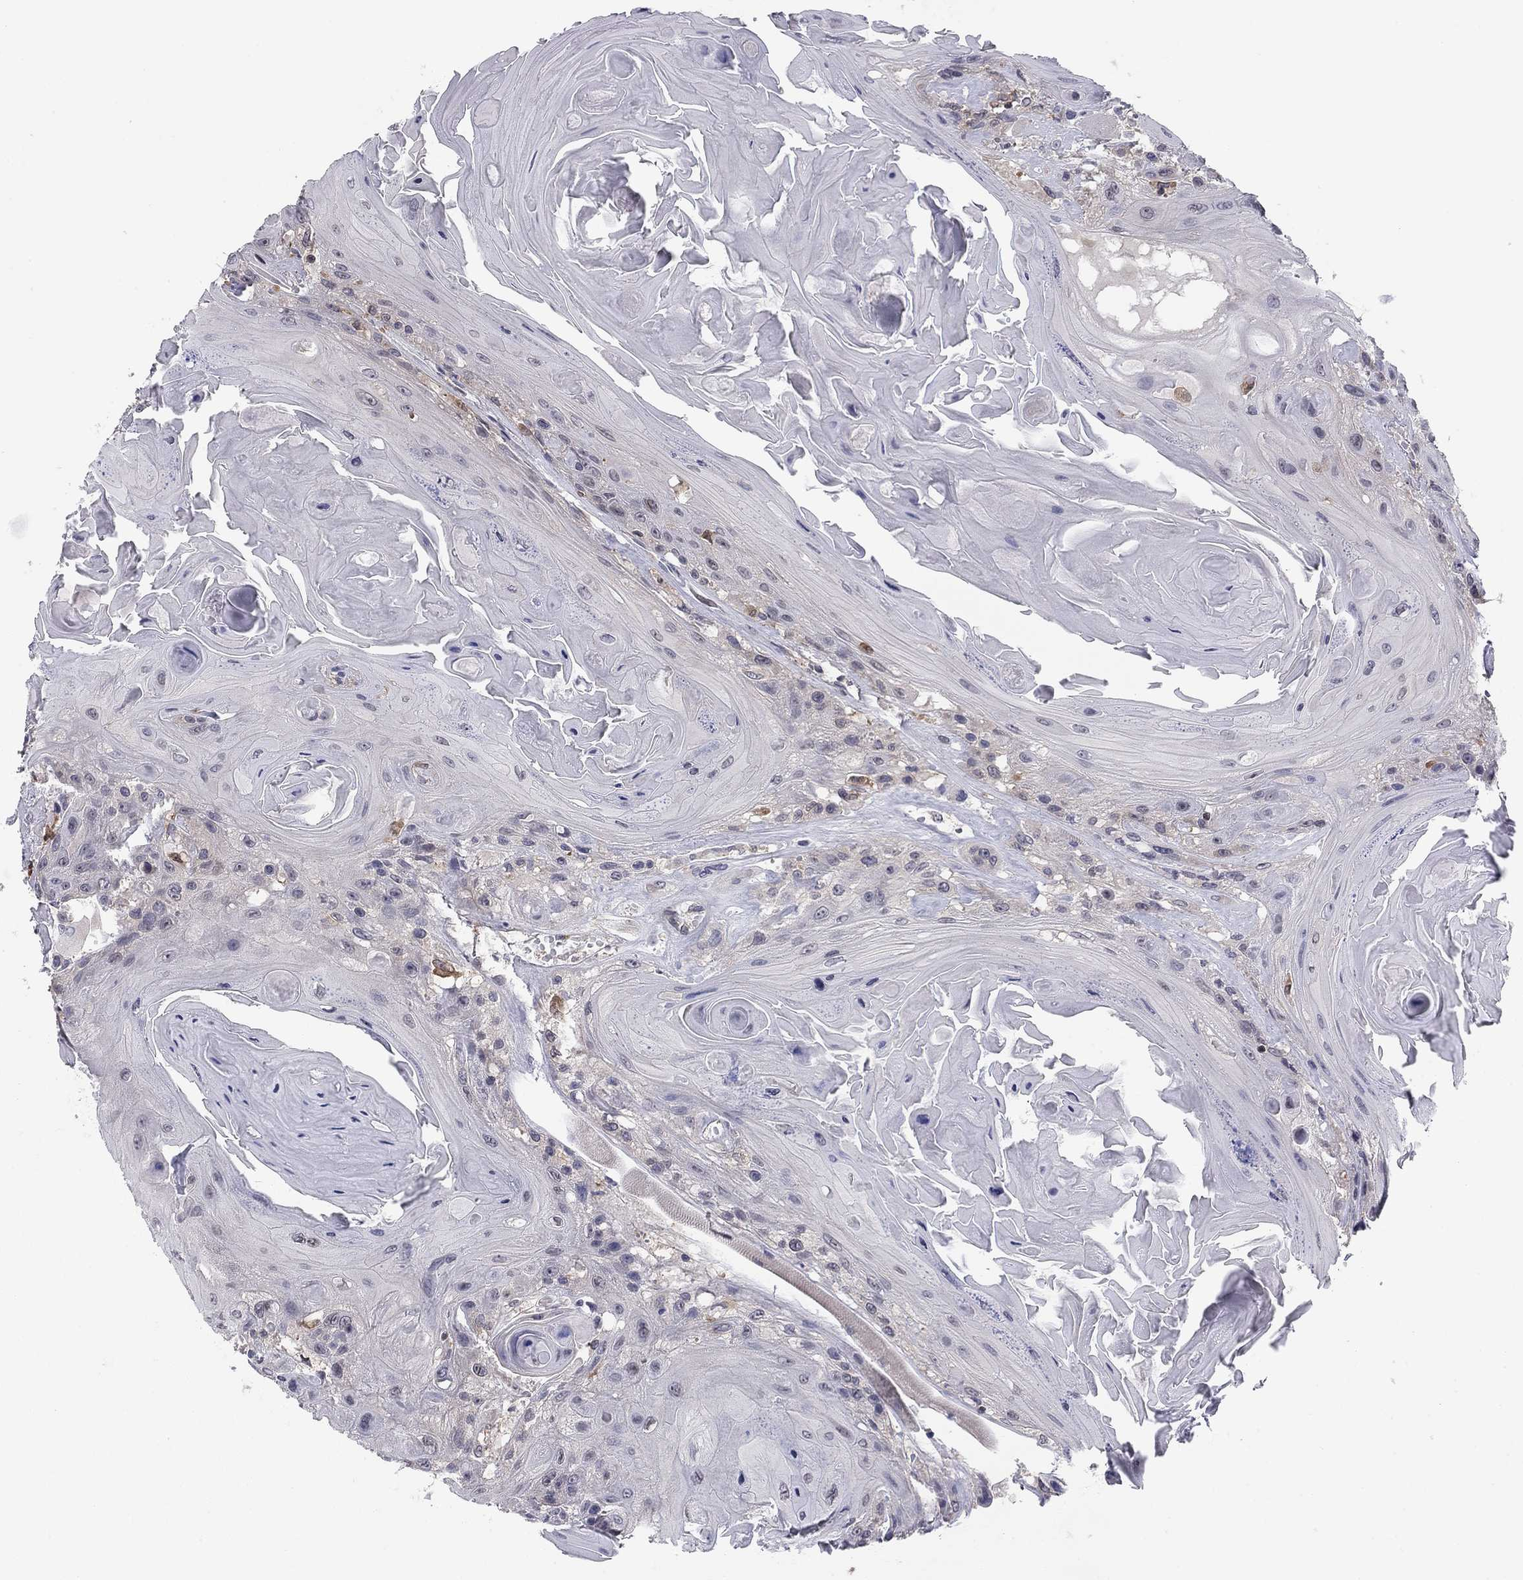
{"staining": {"intensity": "negative", "quantity": "none", "location": "none"}, "tissue": "head and neck cancer", "cell_type": "Tumor cells", "image_type": "cancer", "snomed": [{"axis": "morphology", "description": "Squamous cell carcinoma, NOS"}, {"axis": "topography", "description": "Head-Neck"}], "caption": "A high-resolution image shows IHC staining of head and neck squamous cell carcinoma, which reveals no significant positivity in tumor cells.", "gene": "PLCB2", "patient": {"sex": "female", "age": 59}}